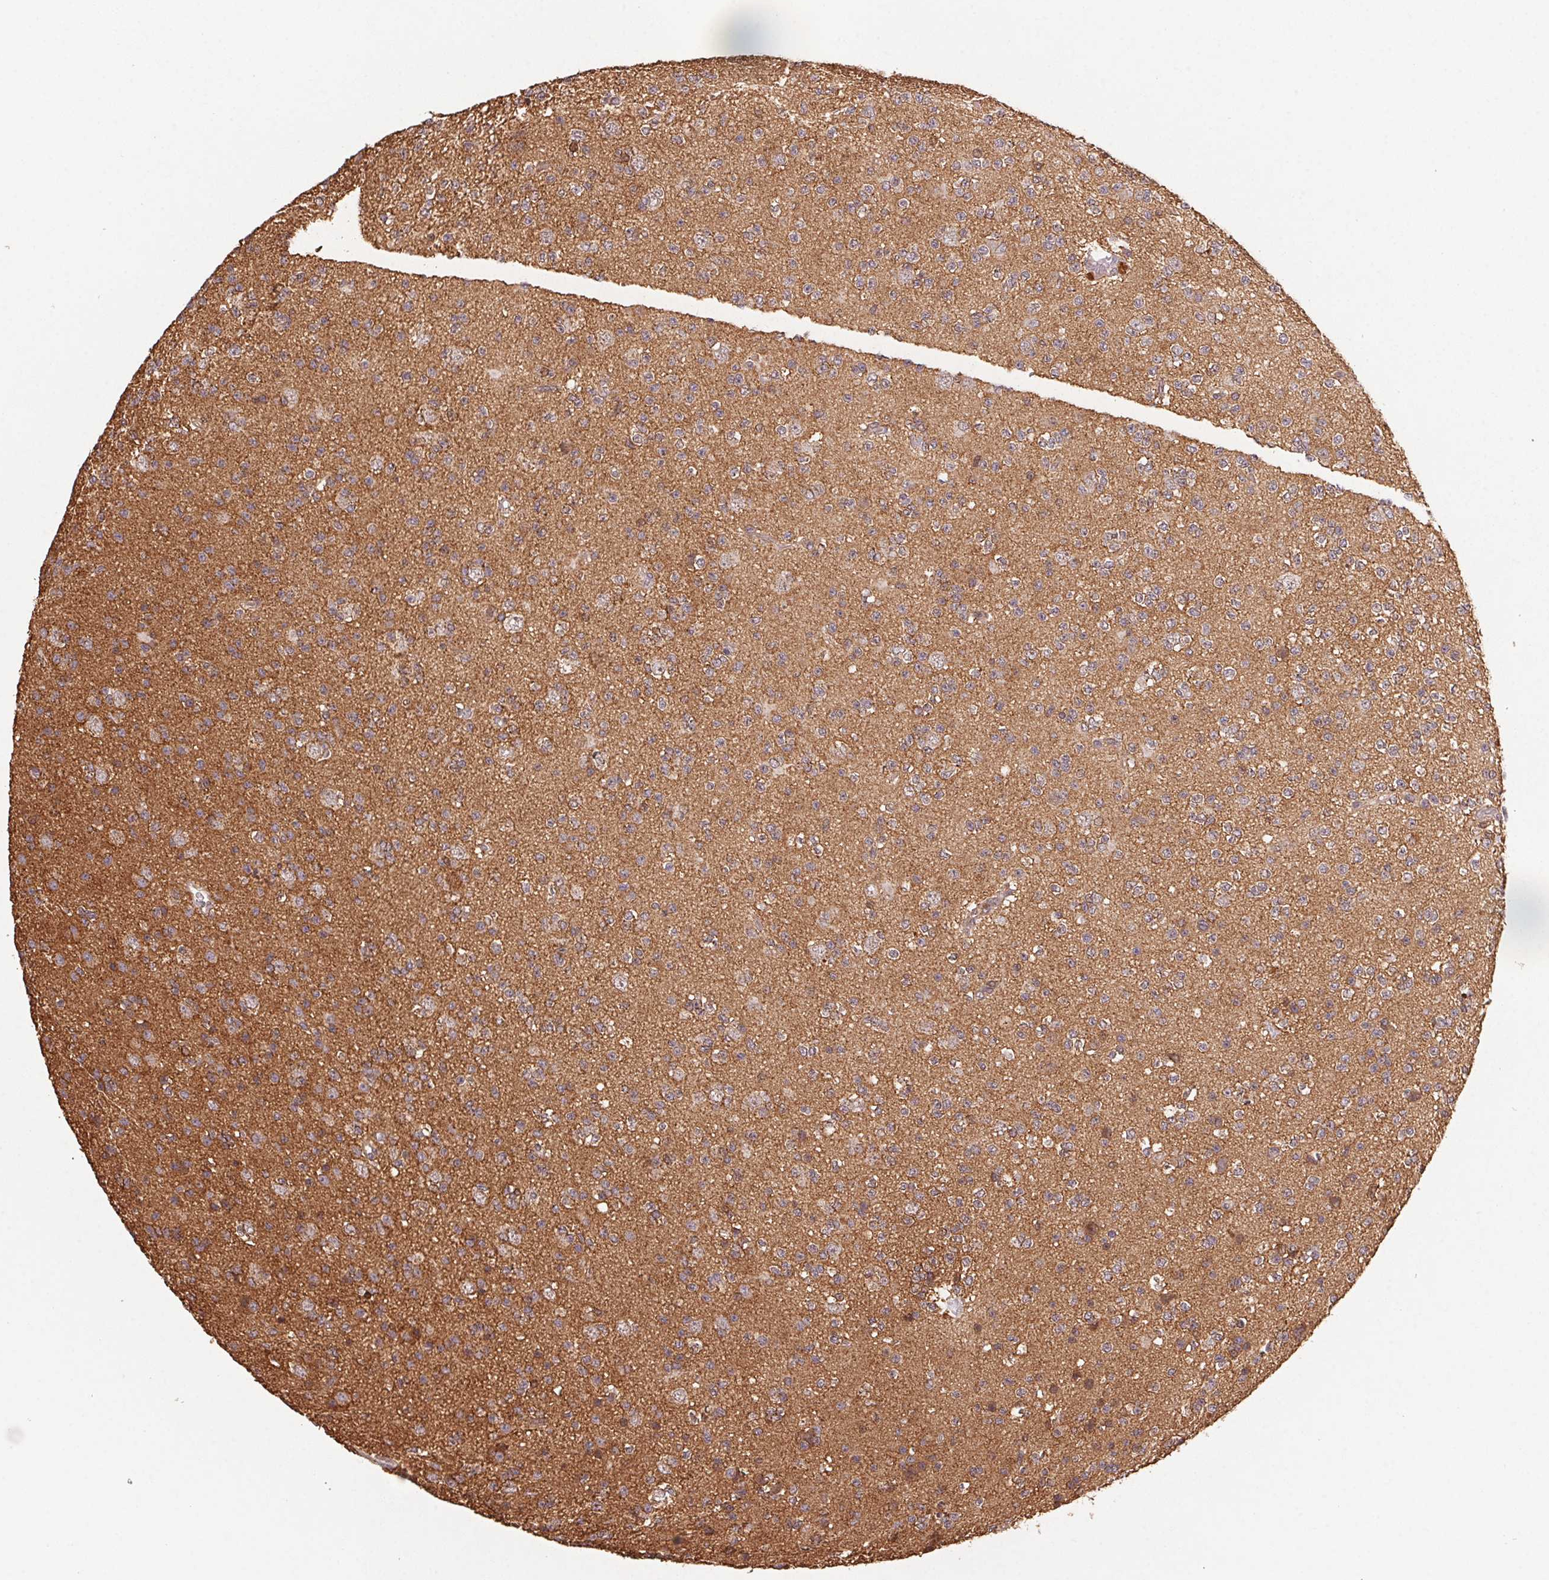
{"staining": {"intensity": "negative", "quantity": "none", "location": "none"}, "tissue": "glioma", "cell_type": "Tumor cells", "image_type": "cancer", "snomed": [{"axis": "morphology", "description": "Glioma, malignant, High grade"}, {"axis": "topography", "description": "Brain"}], "caption": "There is no significant expression in tumor cells of glioma.", "gene": "SLC52A2", "patient": {"sex": "male", "age": 36}}